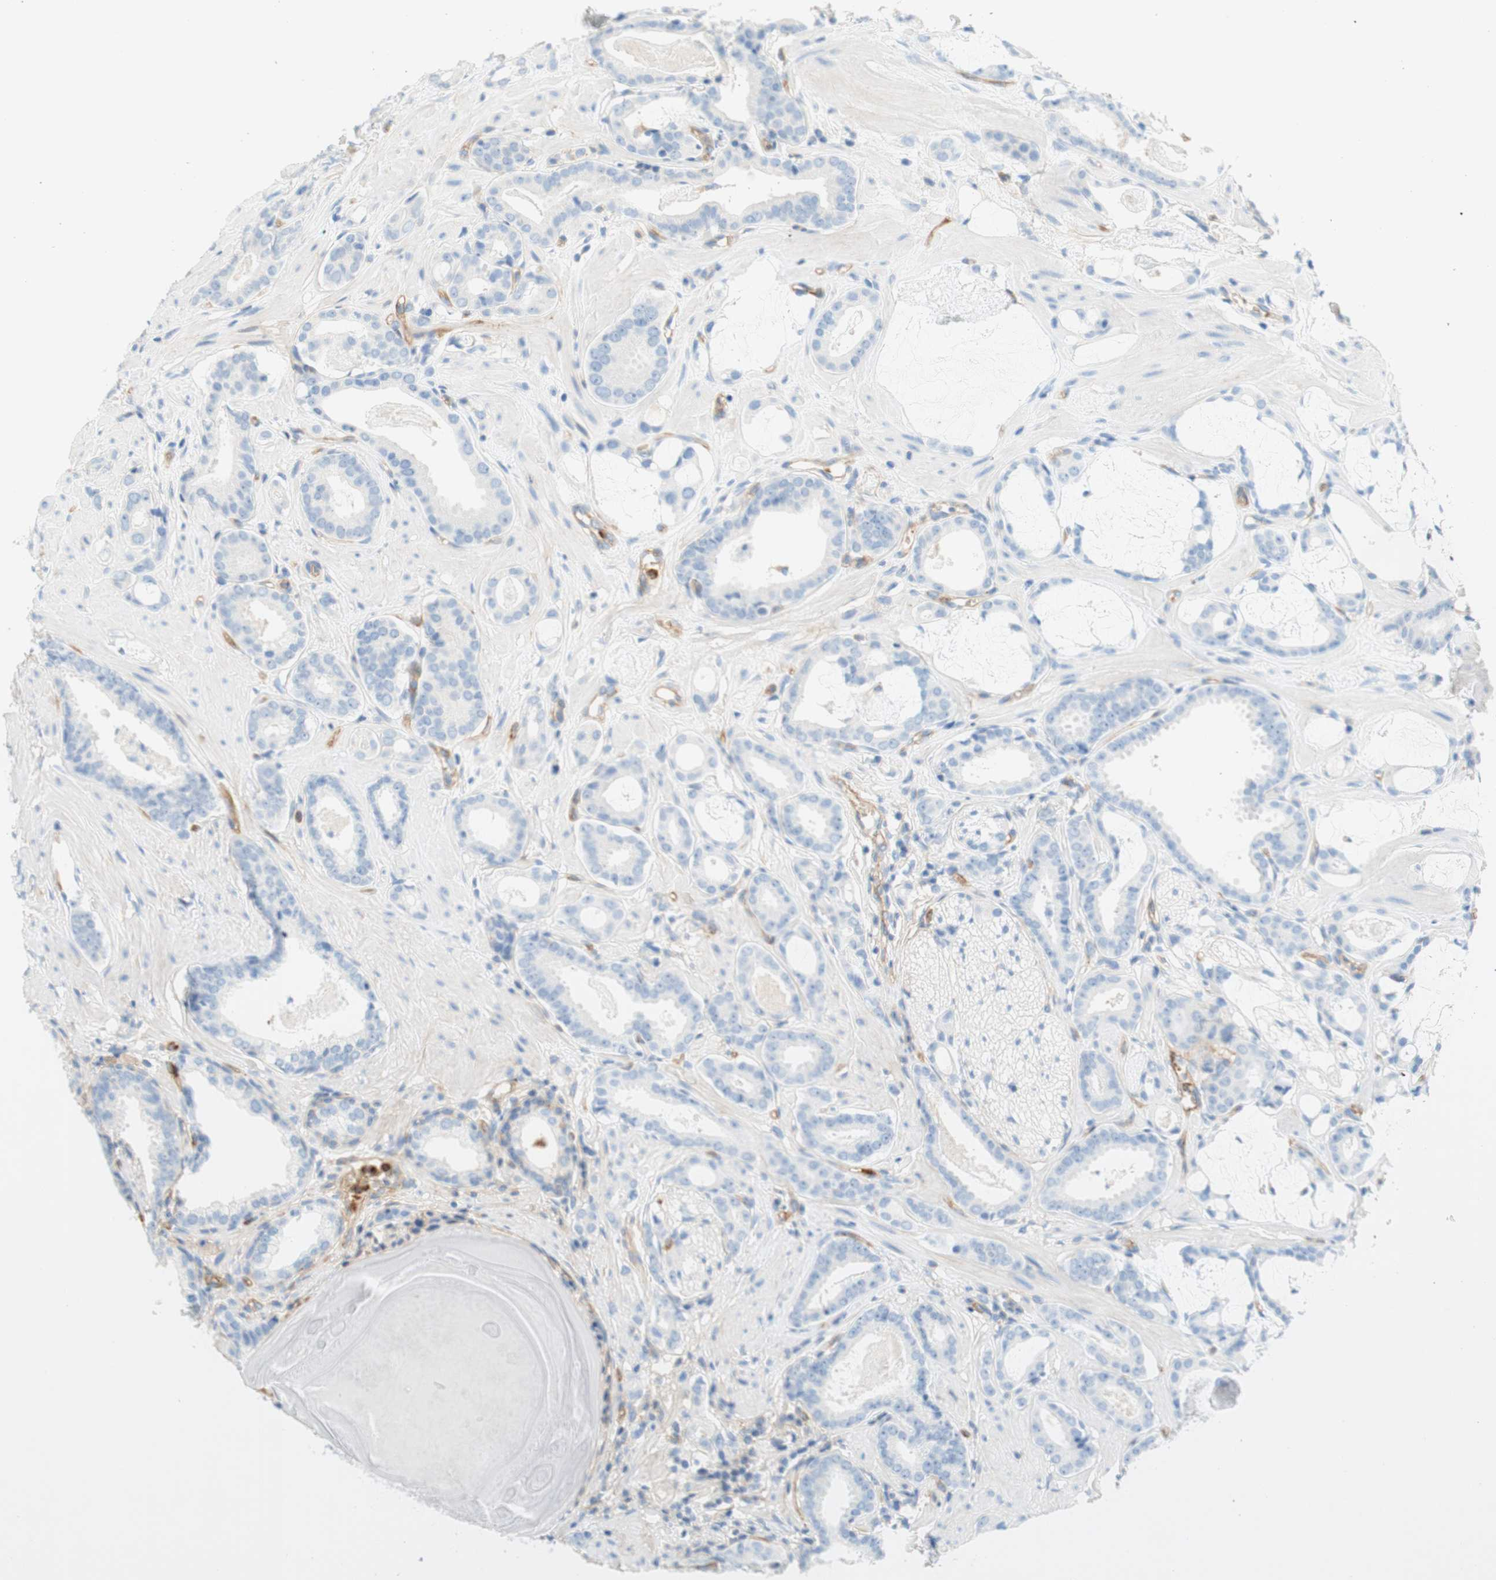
{"staining": {"intensity": "negative", "quantity": "none", "location": "none"}, "tissue": "prostate cancer", "cell_type": "Tumor cells", "image_type": "cancer", "snomed": [{"axis": "morphology", "description": "Adenocarcinoma, Low grade"}, {"axis": "topography", "description": "Prostate"}], "caption": "Tumor cells show no significant protein staining in prostate cancer.", "gene": "STOM", "patient": {"sex": "male", "age": 53}}